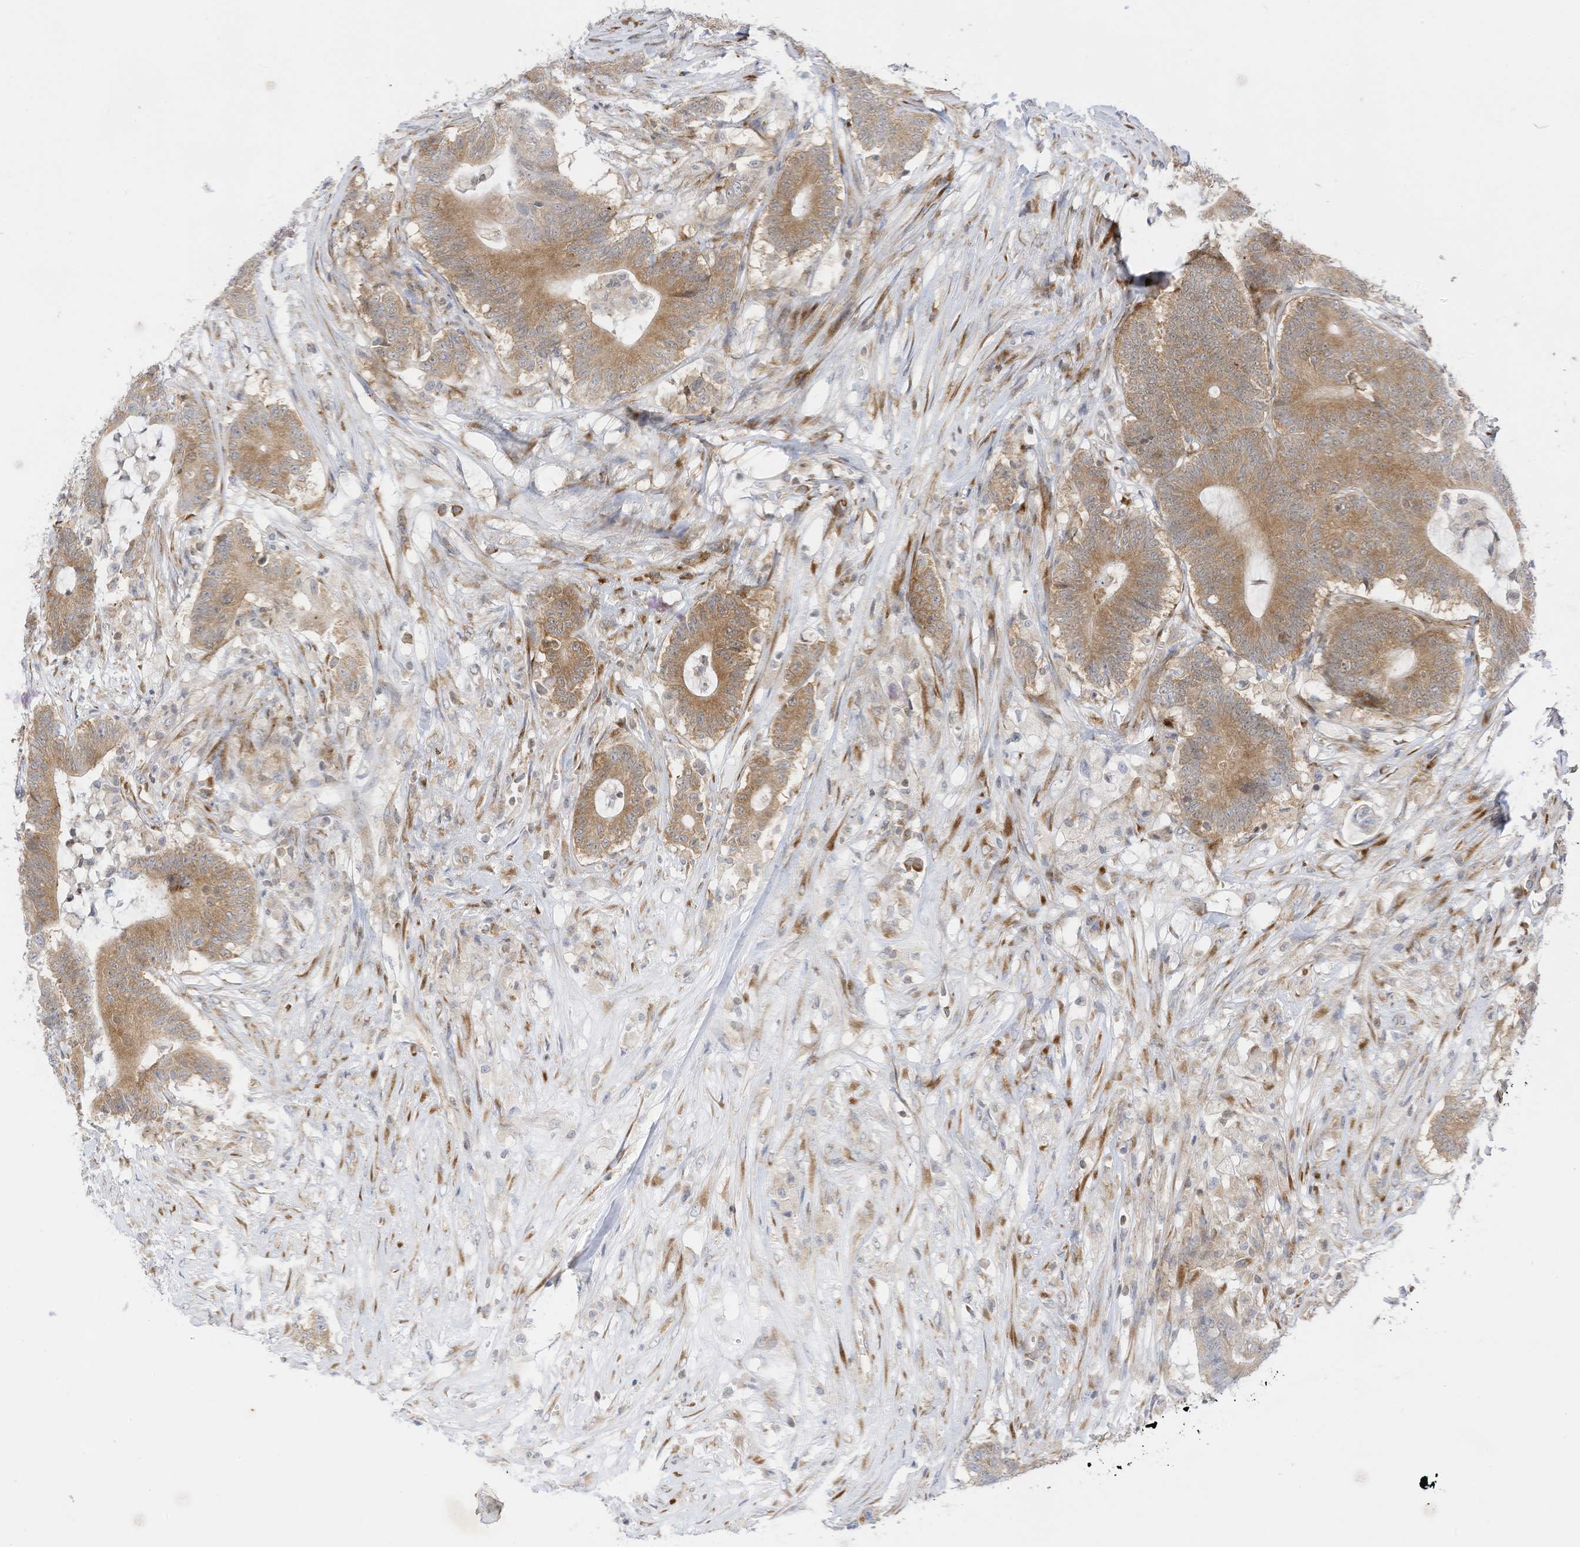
{"staining": {"intensity": "moderate", "quantity": ">75%", "location": "cytoplasmic/membranous"}, "tissue": "colorectal cancer", "cell_type": "Tumor cells", "image_type": "cancer", "snomed": [{"axis": "morphology", "description": "Adenocarcinoma, NOS"}, {"axis": "topography", "description": "Colon"}], "caption": "DAB (3,3'-diaminobenzidine) immunohistochemical staining of colorectal cancer (adenocarcinoma) reveals moderate cytoplasmic/membranous protein positivity in about >75% of tumor cells. (DAB (3,3'-diaminobenzidine) = brown stain, brightfield microscopy at high magnification).", "gene": "EDF1", "patient": {"sex": "female", "age": 84}}